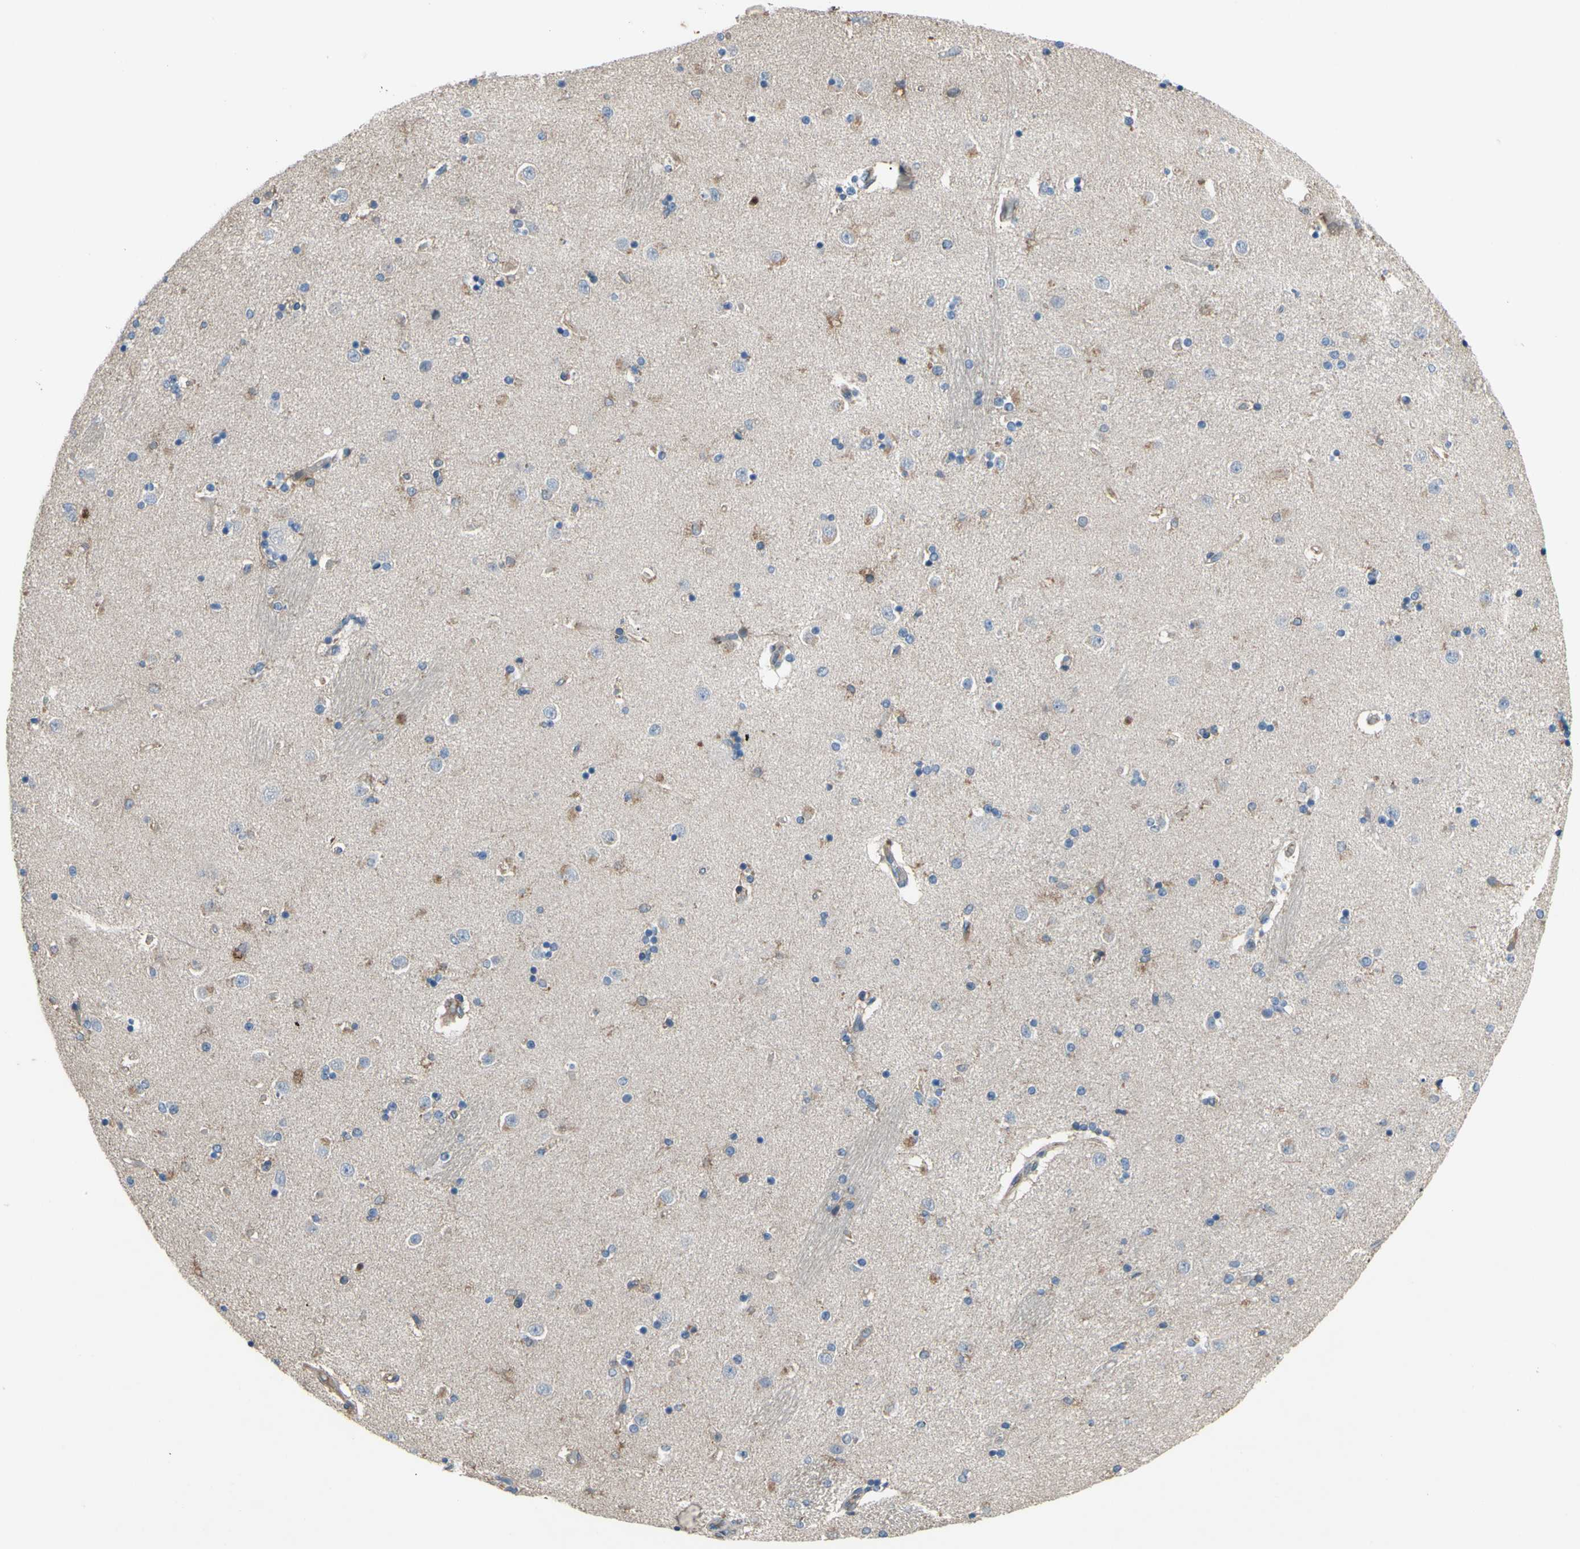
{"staining": {"intensity": "negative", "quantity": "none", "location": "none"}, "tissue": "caudate", "cell_type": "Glial cells", "image_type": "normal", "snomed": [{"axis": "morphology", "description": "Normal tissue, NOS"}, {"axis": "topography", "description": "Lateral ventricle wall"}], "caption": "Unremarkable caudate was stained to show a protein in brown. There is no significant positivity in glial cells. (Brightfield microscopy of DAB immunohistochemistry (IHC) at high magnification).", "gene": "GRAMD2B", "patient": {"sex": "female", "age": 54}}